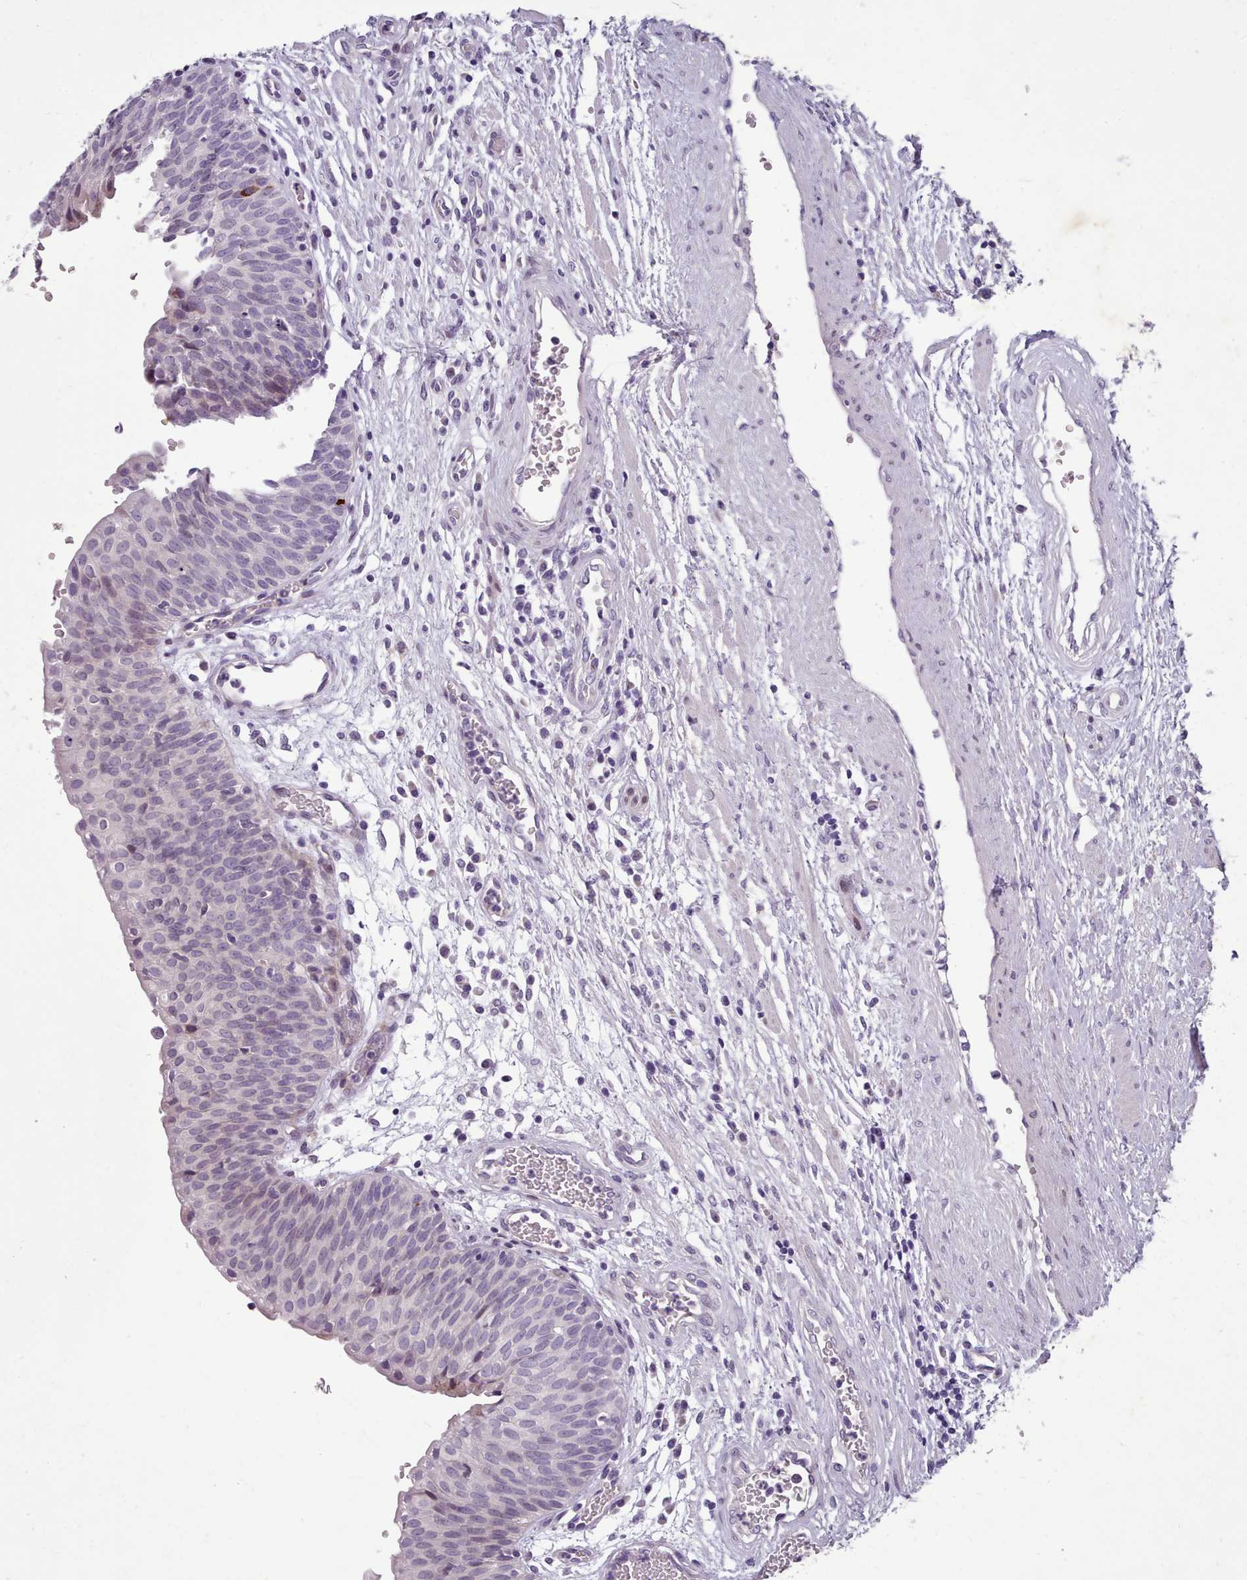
{"staining": {"intensity": "weak", "quantity": "<25%", "location": "nuclear"}, "tissue": "urinary bladder", "cell_type": "Urothelial cells", "image_type": "normal", "snomed": [{"axis": "morphology", "description": "Normal tissue, NOS"}, {"axis": "topography", "description": "Urinary bladder"}], "caption": "Immunohistochemistry (IHC) image of normal human urinary bladder stained for a protein (brown), which displays no positivity in urothelial cells.", "gene": "KCNT2", "patient": {"sex": "male", "age": 55}}